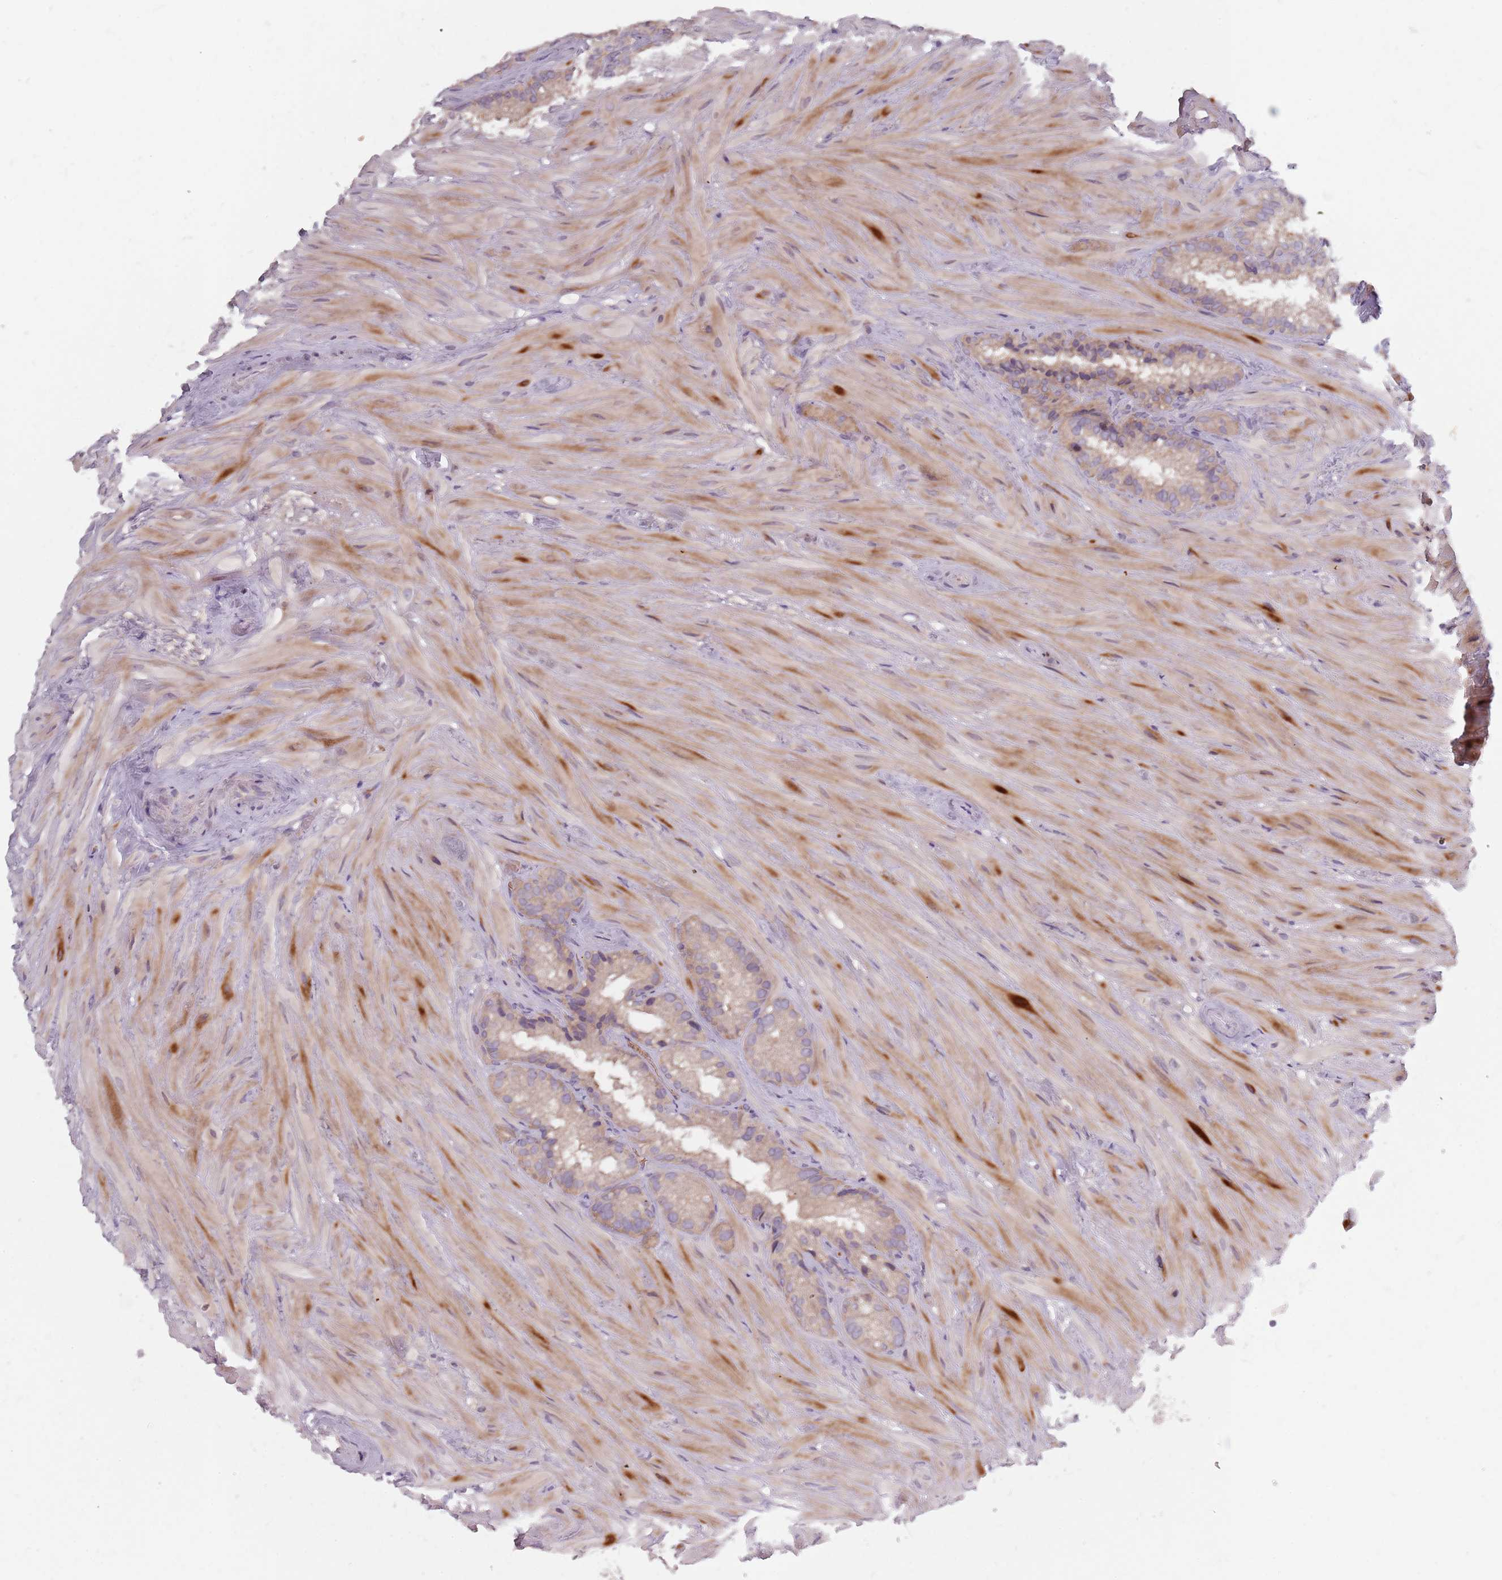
{"staining": {"intensity": "weak", "quantity": "25%-75%", "location": "cytoplasmic/membranous"}, "tissue": "seminal vesicle", "cell_type": "Glandular cells", "image_type": "normal", "snomed": [{"axis": "morphology", "description": "Normal tissue, NOS"}, {"axis": "topography", "description": "Prostate"}, {"axis": "topography", "description": "Seminal veicle"}], "caption": "Unremarkable seminal vesicle exhibits weak cytoplasmic/membranous staining in about 25%-75% of glandular cells.", "gene": "ASB13", "patient": {"sex": "male", "age": 68}}